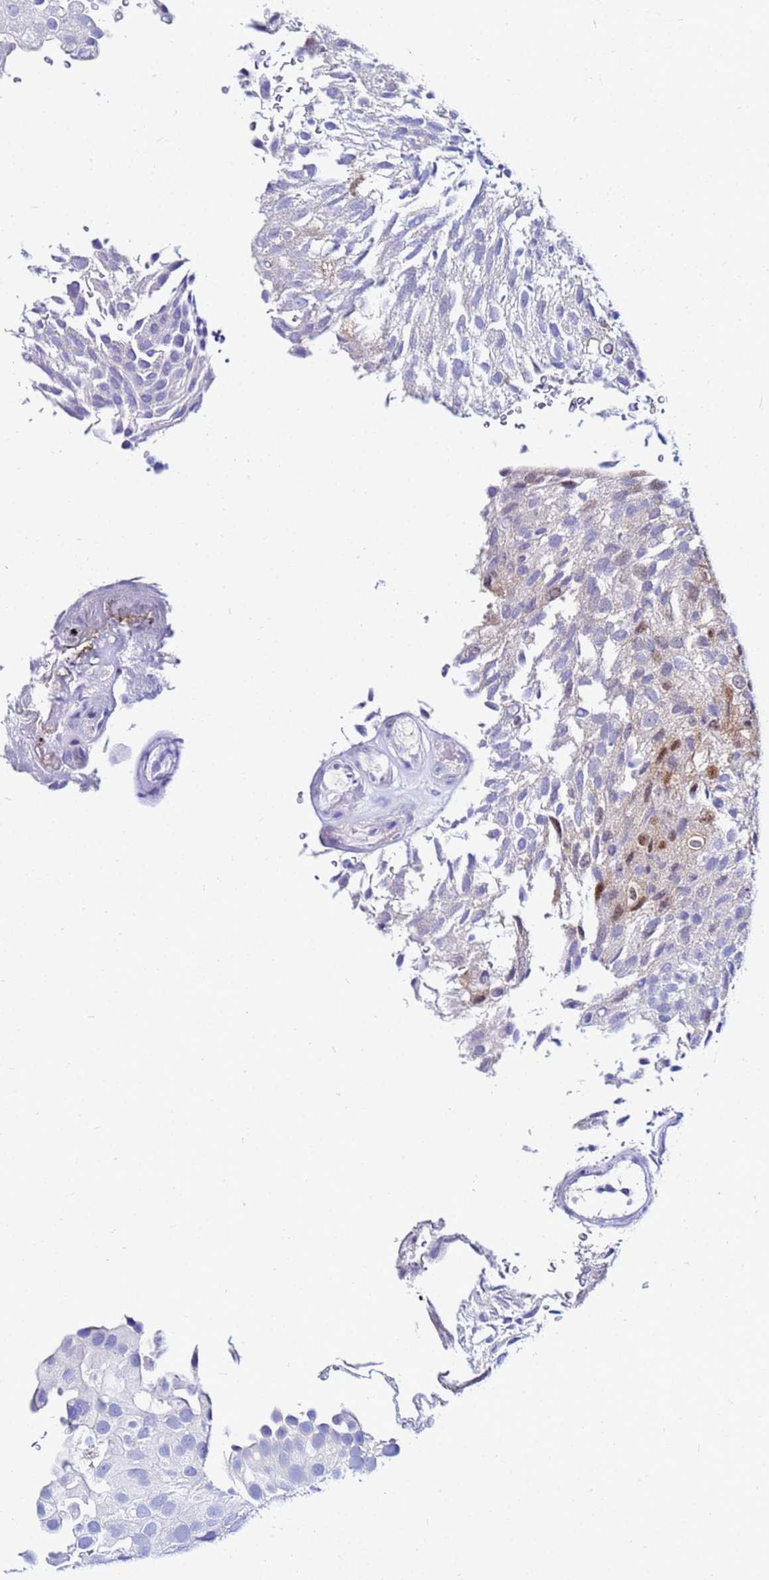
{"staining": {"intensity": "moderate", "quantity": "<25%", "location": "nuclear"}, "tissue": "urothelial cancer", "cell_type": "Tumor cells", "image_type": "cancer", "snomed": [{"axis": "morphology", "description": "Urothelial carcinoma, Low grade"}, {"axis": "topography", "description": "Urinary bladder"}], "caption": "Immunohistochemistry (IHC) (DAB) staining of human urothelial cancer demonstrates moderate nuclear protein expression in approximately <25% of tumor cells. Using DAB (3,3'-diaminobenzidine) (brown) and hematoxylin (blue) stains, captured at high magnification using brightfield microscopy.", "gene": "PPP1R14C", "patient": {"sex": "male", "age": 78}}